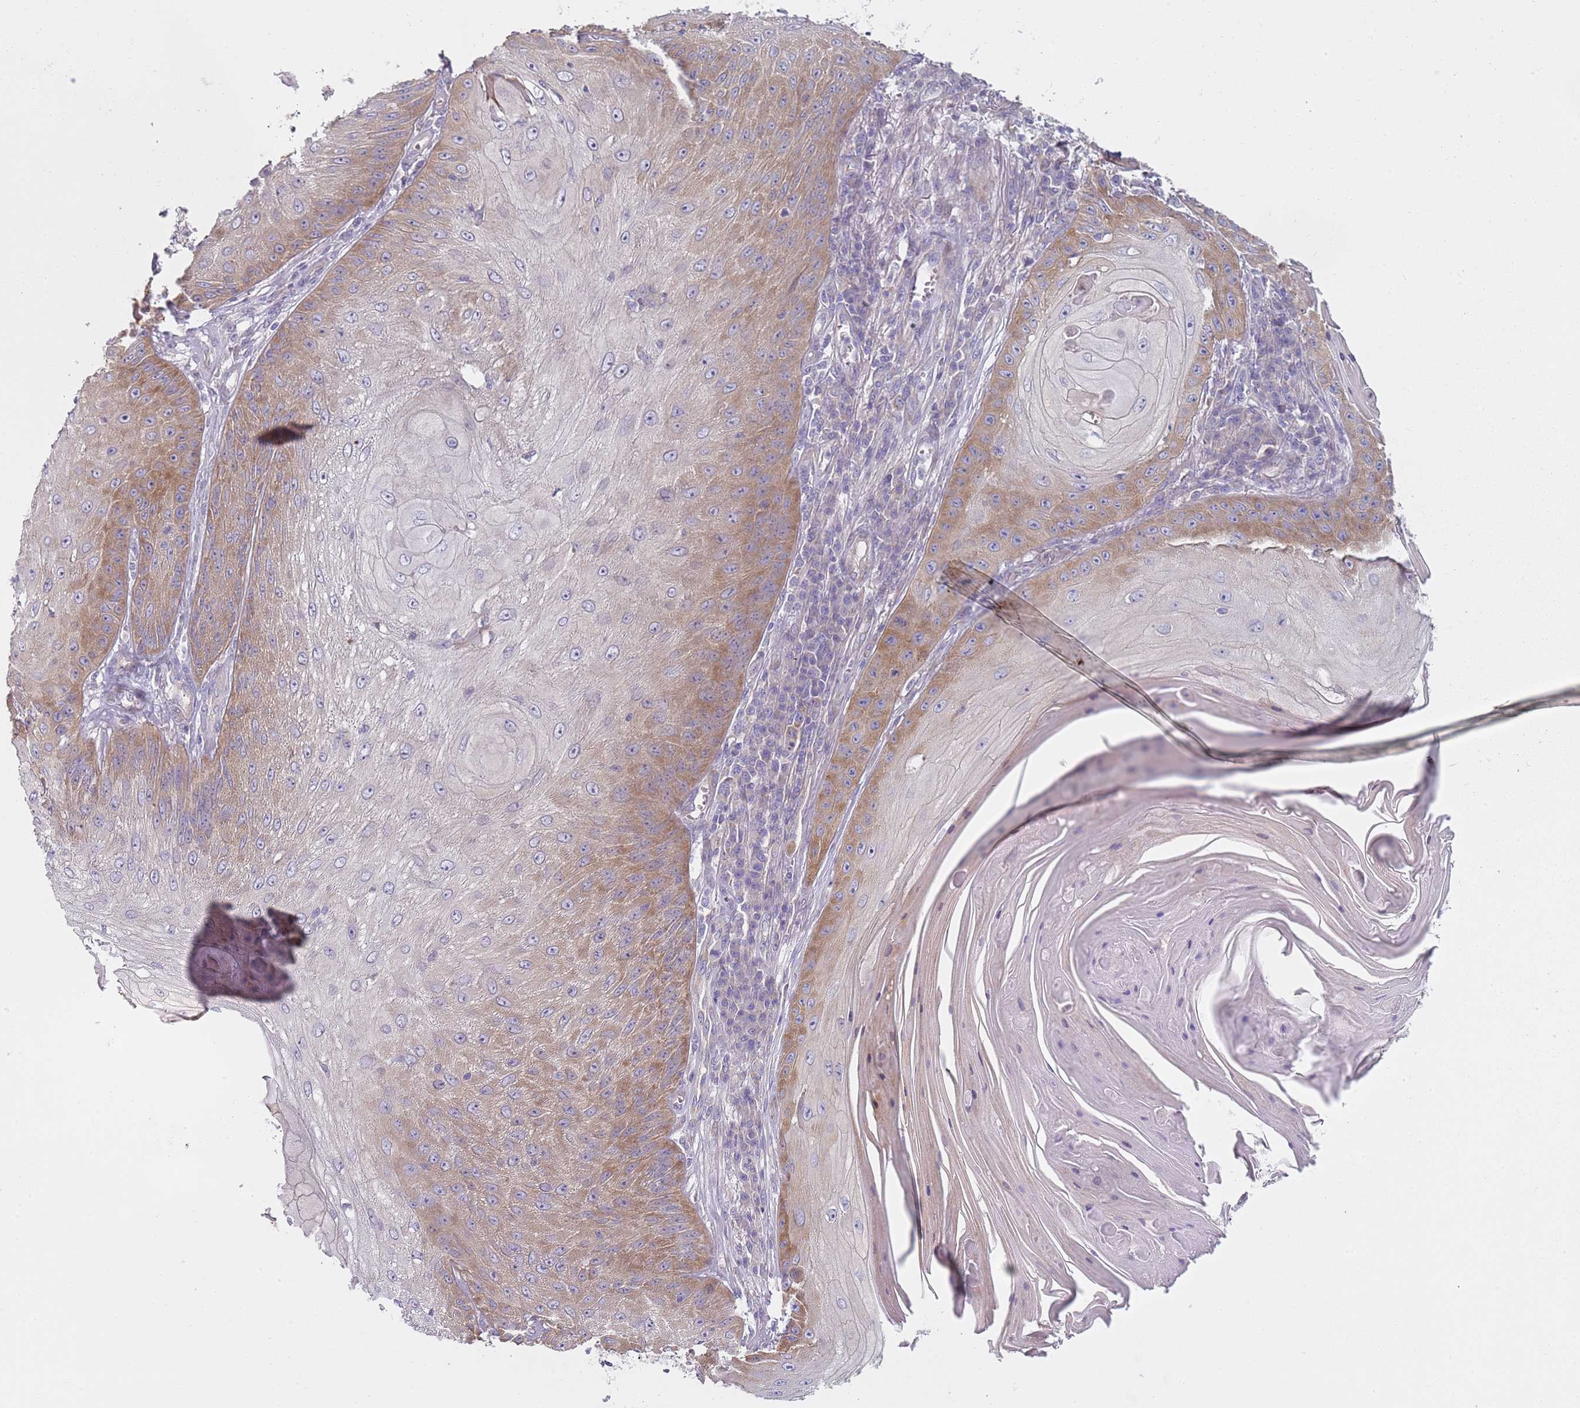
{"staining": {"intensity": "moderate", "quantity": "25%-75%", "location": "cytoplasmic/membranous"}, "tissue": "skin cancer", "cell_type": "Tumor cells", "image_type": "cancer", "snomed": [{"axis": "morphology", "description": "Squamous cell carcinoma, NOS"}, {"axis": "topography", "description": "Skin"}], "caption": "A brown stain shows moderate cytoplasmic/membranous positivity of a protein in skin cancer tumor cells.", "gene": "SLC26A6", "patient": {"sex": "male", "age": 70}}